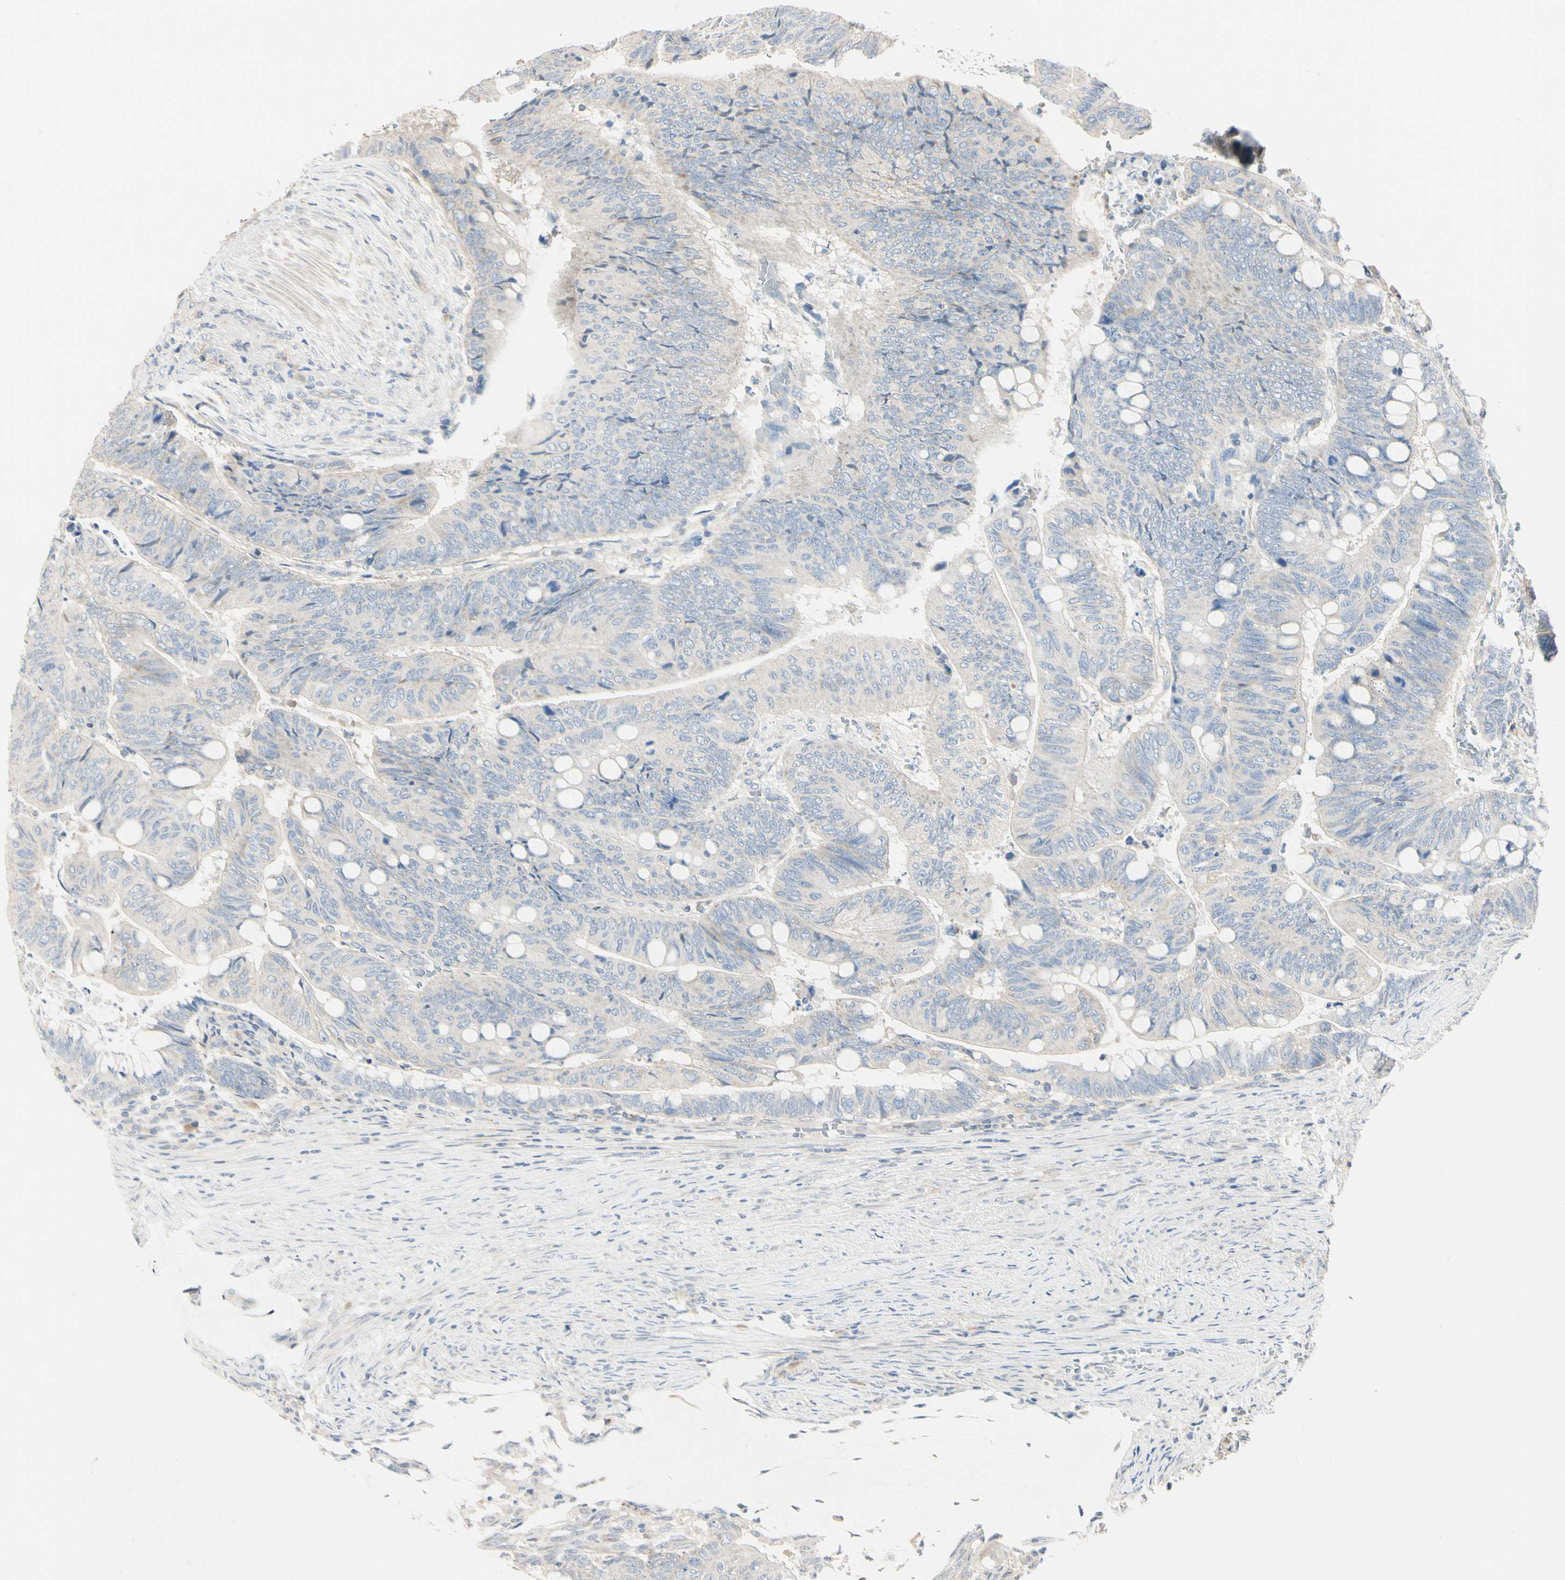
{"staining": {"intensity": "negative", "quantity": "none", "location": "none"}, "tissue": "colorectal cancer", "cell_type": "Tumor cells", "image_type": "cancer", "snomed": [{"axis": "morphology", "description": "Normal tissue, NOS"}, {"axis": "morphology", "description": "Adenocarcinoma, NOS"}, {"axis": "topography", "description": "Rectum"}, {"axis": "topography", "description": "Peripheral nerve tissue"}], "caption": "The histopathology image reveals no staining of tumor cells in adenocarcinoma (colorectal).", "gene": "GPR153", "patient": {"sex": "male", "age": 92}}